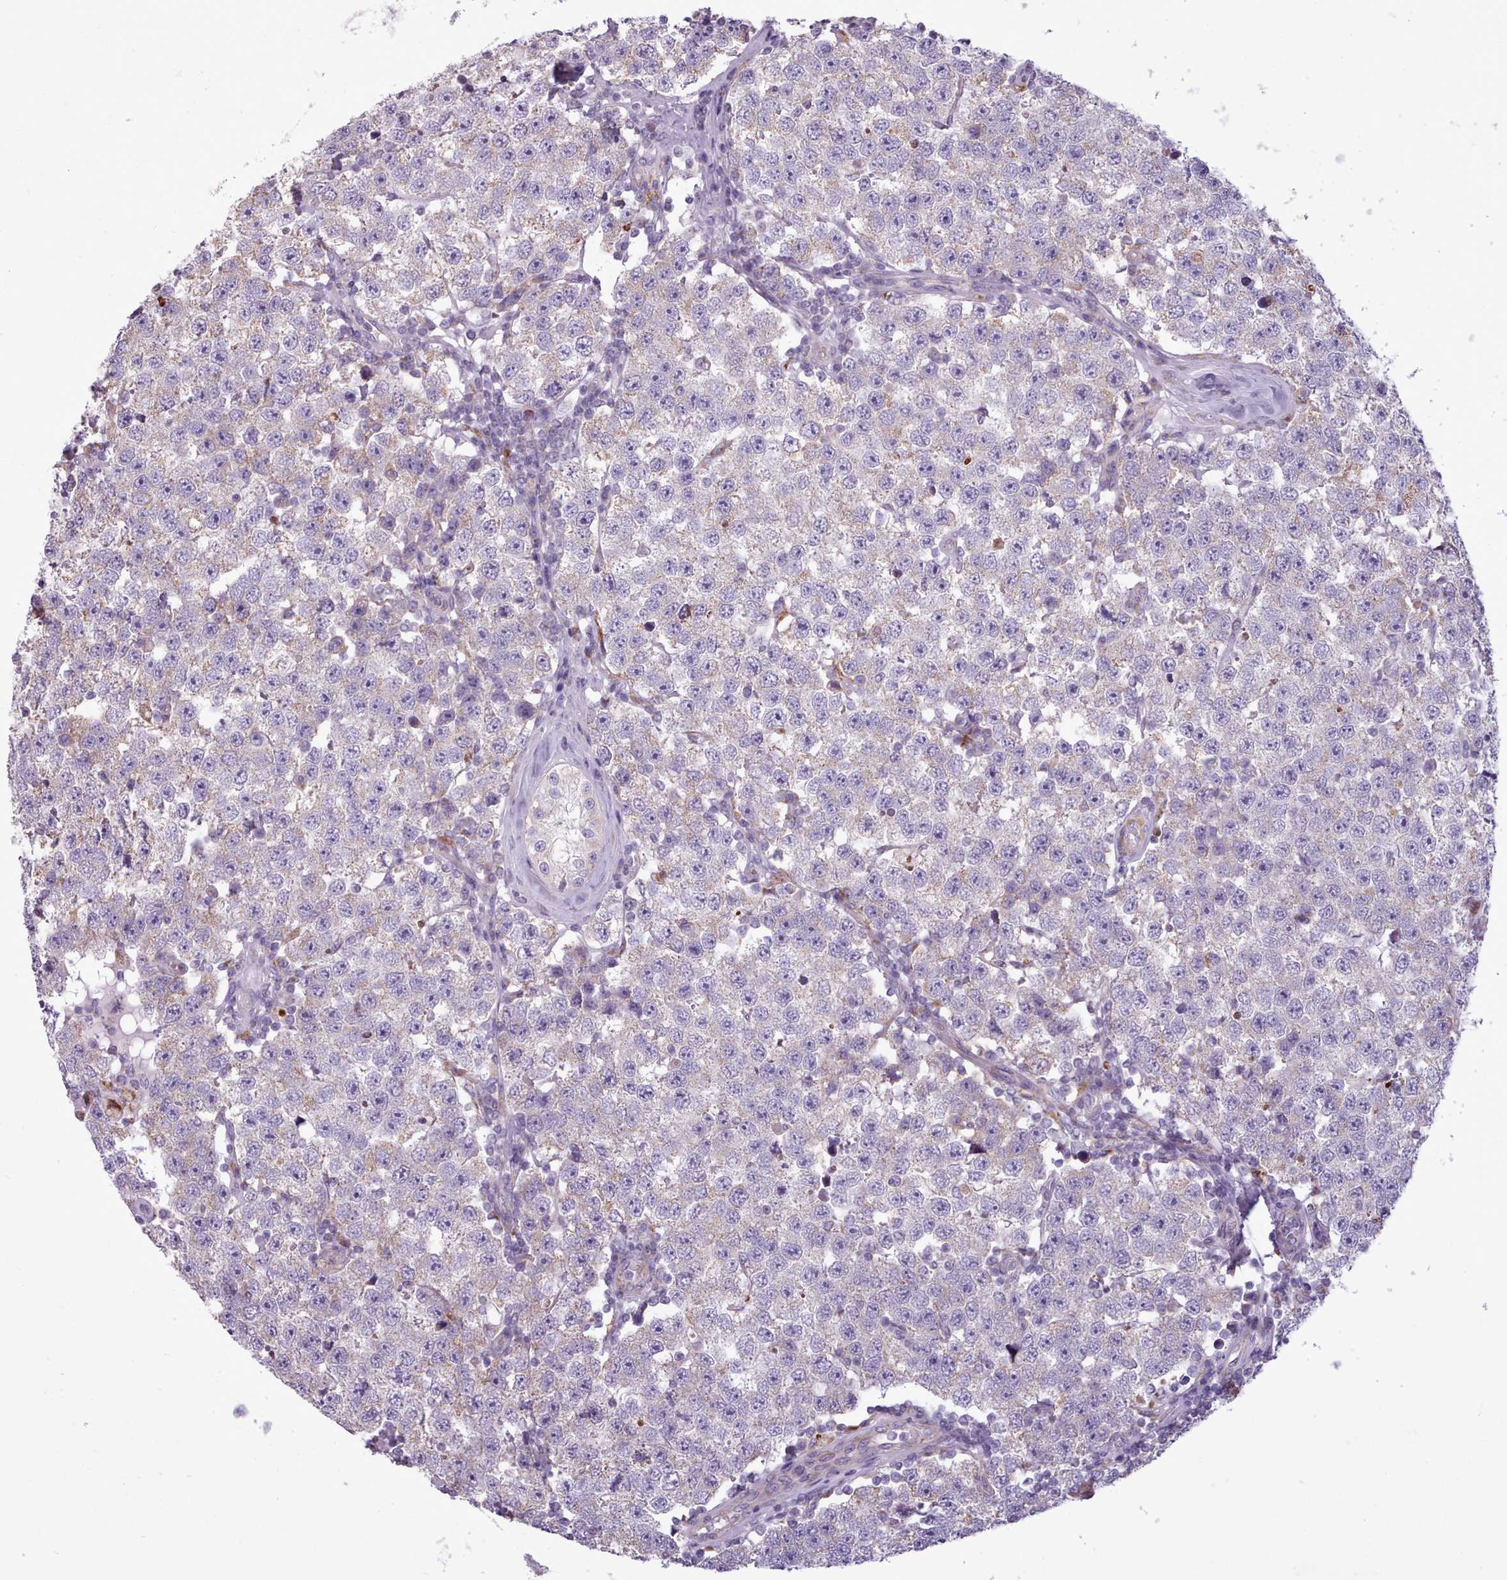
{"staining": {"intensity": "negative", "quantity": "none", "location": "none"}, "tissue": "testis cancer", "cell_type": "Tumor cells", "image_type": "cancer", "snomed": [{"axis": "morphology", "description": "Seminoma, NOS"}, {"axis": "topography", "description": "Testis"}], "caption": "Immunohistochemistry micrograph of neoplastic tissue: seminoma (testis) stained with DAB (3,3'-diaminobenzidine) displays no significant protein staining in tumor cells.", "gene": "AVL9", "patient": {"sex": "male", "age": 34}}